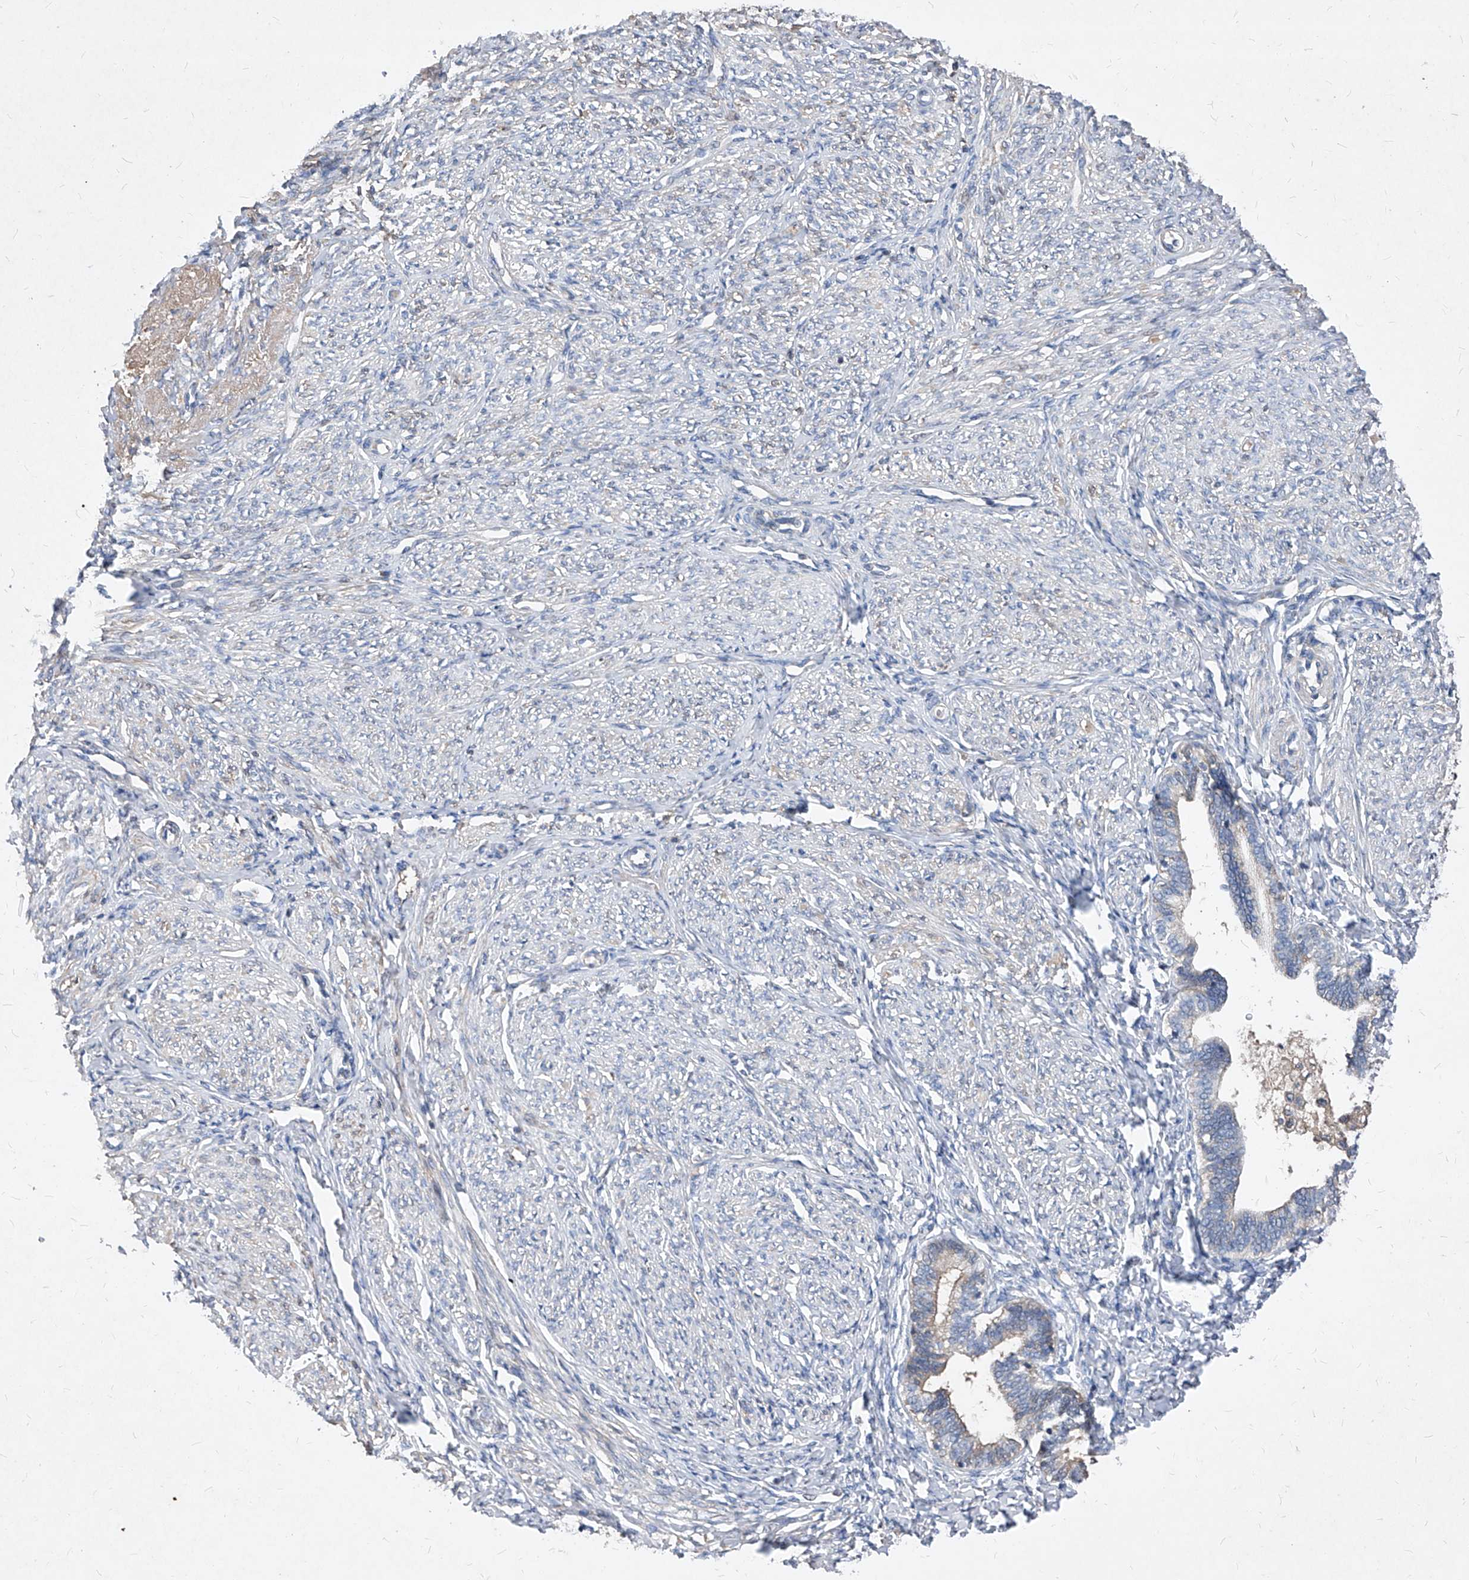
{"staining": {"intensity": "negative", "quantity": "none", "location": "none"}, "tissue": "endometrium", "cell_type": "Cells in endometrial stroma", "image_type": "normal", "snomed": [{"axis": "morphology", "description": "Normal tissue, NOS"}, {"axis": "topography", "description": "Endometrium"}], "caption": "This is an immunohistochemistry (IHC) photomicrograph of benign endometrium. There is no expression in cells in endometrial stroma.", "gene": "SYNGR1", "patient": {"sex": "female", "age": 72}}